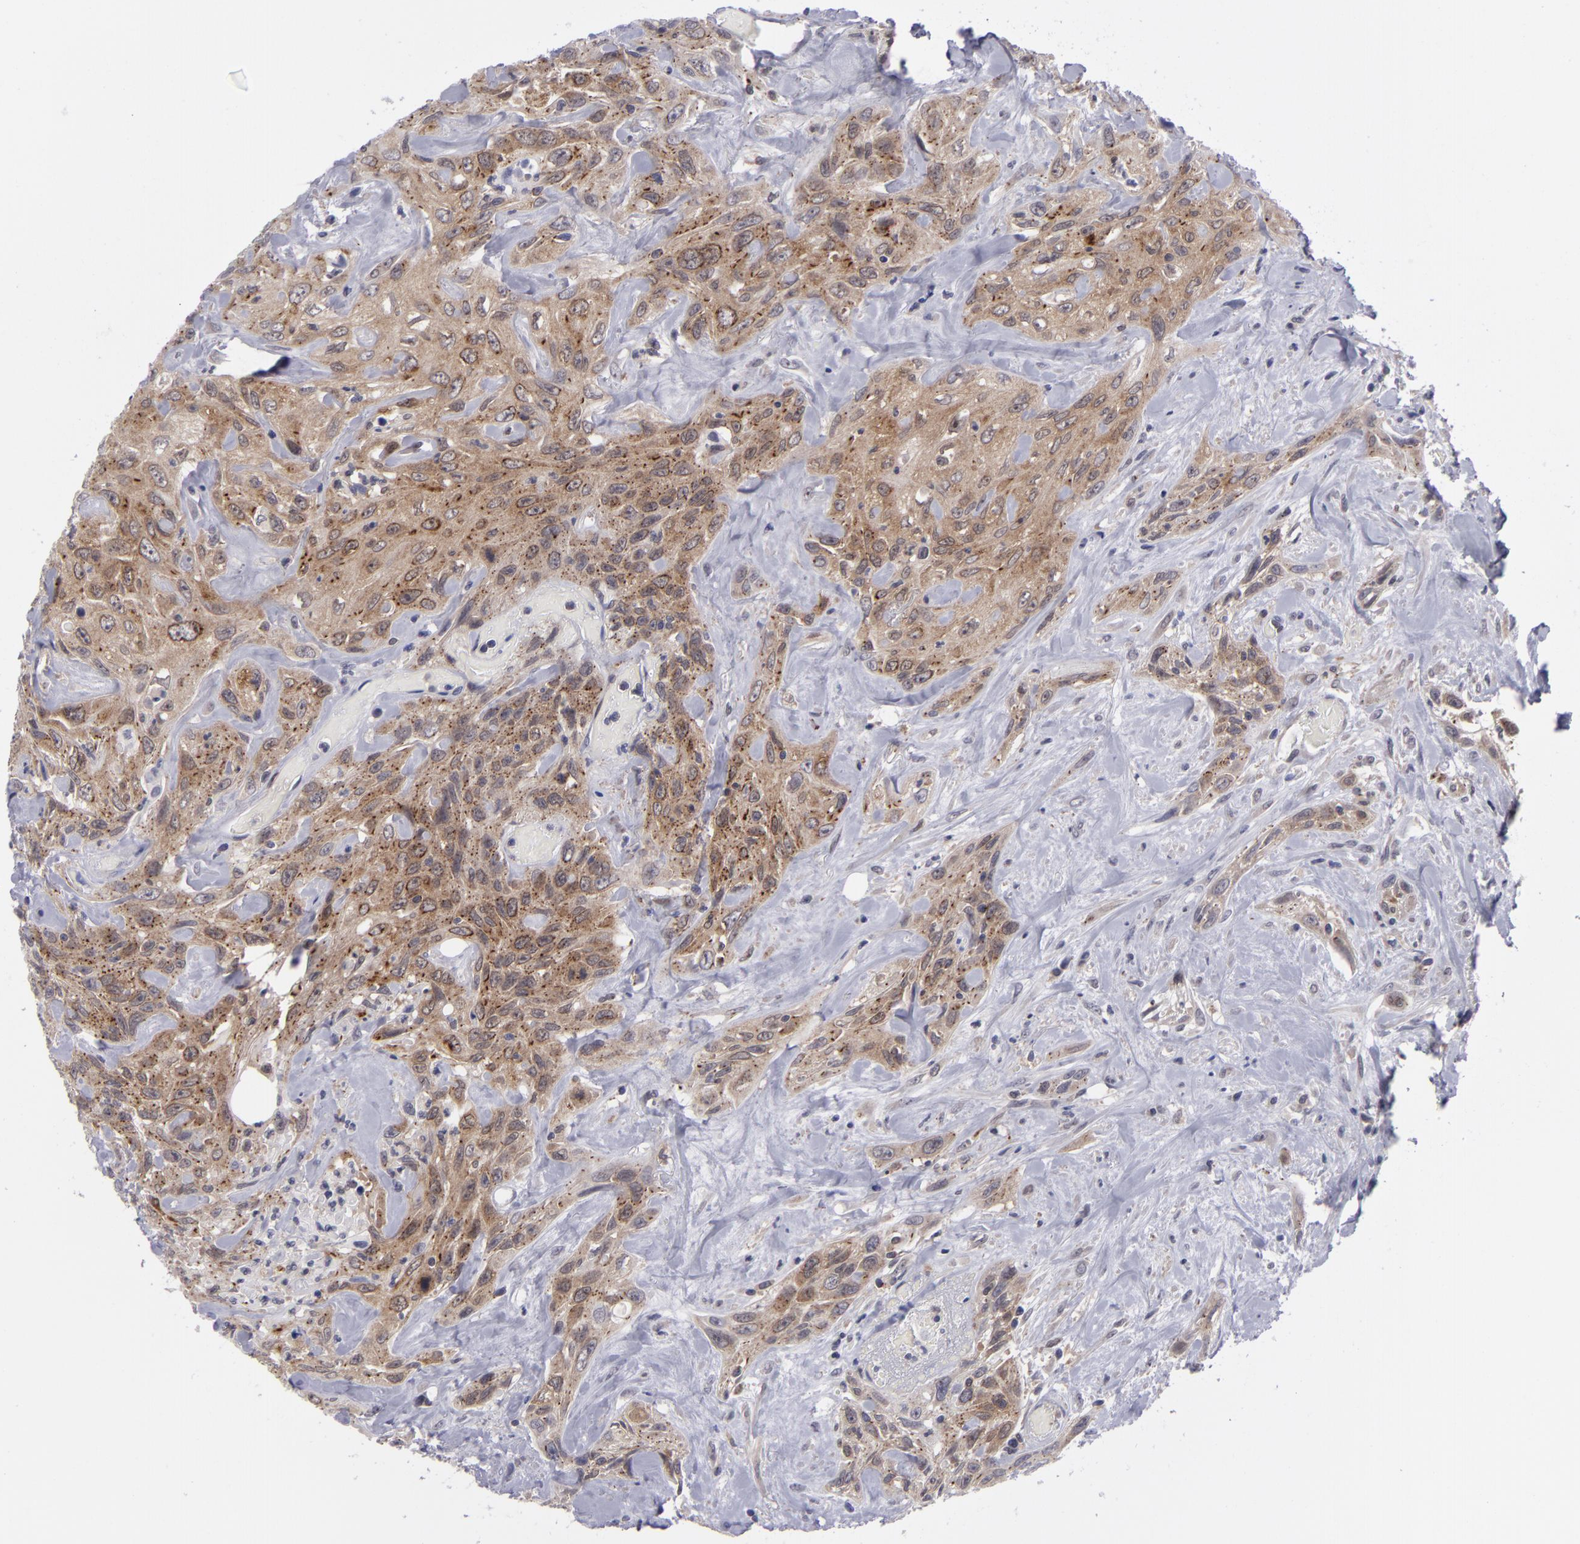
{"staining": {"intensity": "moderate", "quantity": ">75%", "location": "cytoplasmic/membranous"}, "tissue": "urothelial cancer", "cell_type": "Tumor cells", "image_type": "cancer", "snomed": [{"axis": "morphology", "description": "Urothelial carcinoma, High grade"}, {"axis": "topography", "description": "Urinary bladder"}], "caption": "Tumor cells exhibit medium levels of moderate cytoplasmic/membranous staining in approximately >75% of cells in human urothelial carcinoma (high-grade).", "gene": "BCL10", "patient": {"sex": "female", "age": 84}}